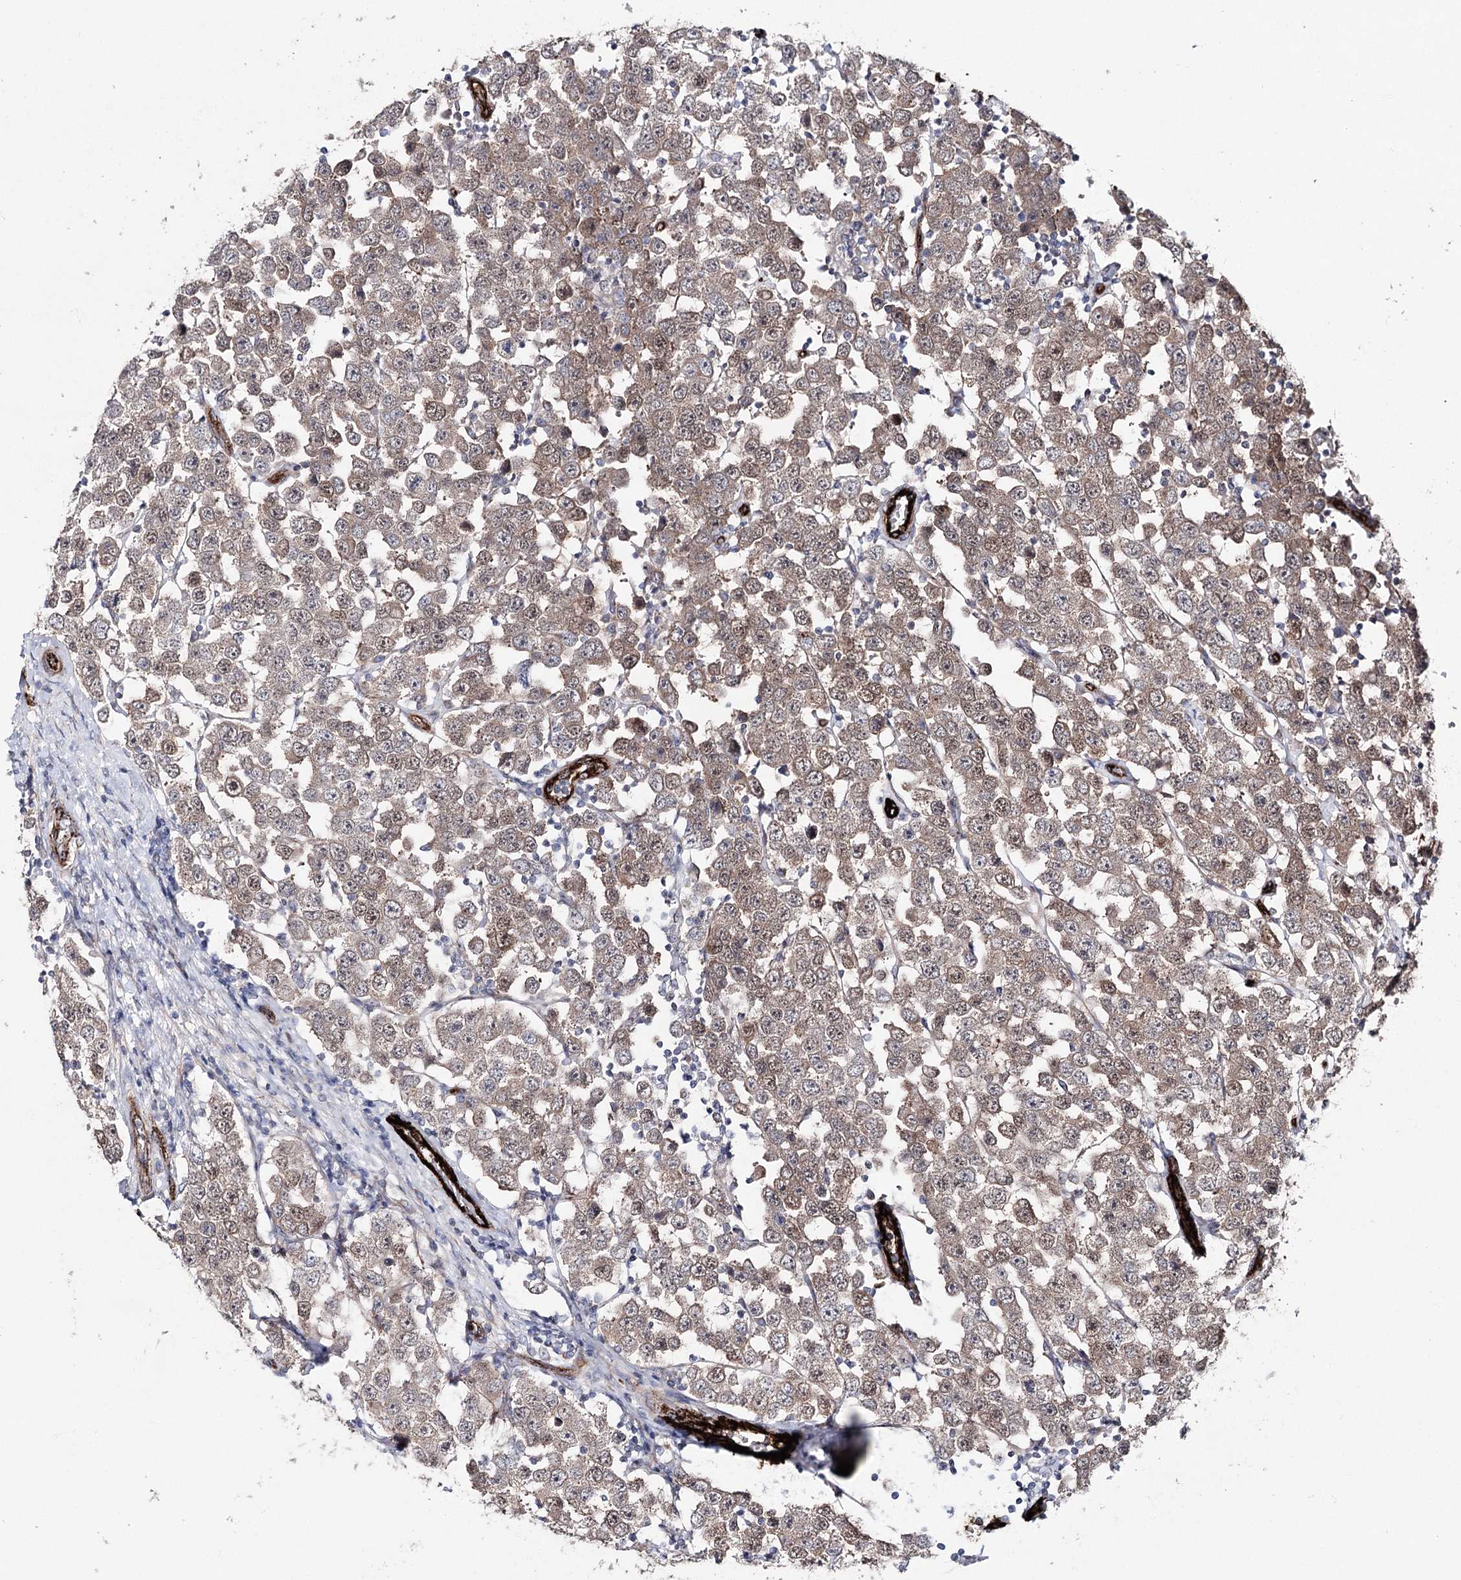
{"staining": {"intensity": "moderate", "quantity": ">75%", "location": "cytoplasmic/membranous,nuclear"}, "tissue": "testis cancer", "cell_type": "Tumor cells", "image_type": "cancer", "snomed": [{"axis": "morphology", "description": "Seminoma, NOS"}, {"axis": "topography", "description": "Testis"}], "caption": "Human testis seminoma stained with a brown dye exhibits moderate cytoplasmic/membranous and nuclear positive expression in approximately >75% of tumor cells.", "gene": "MIB1", "patient": {"sex": "male", "age": 28}}